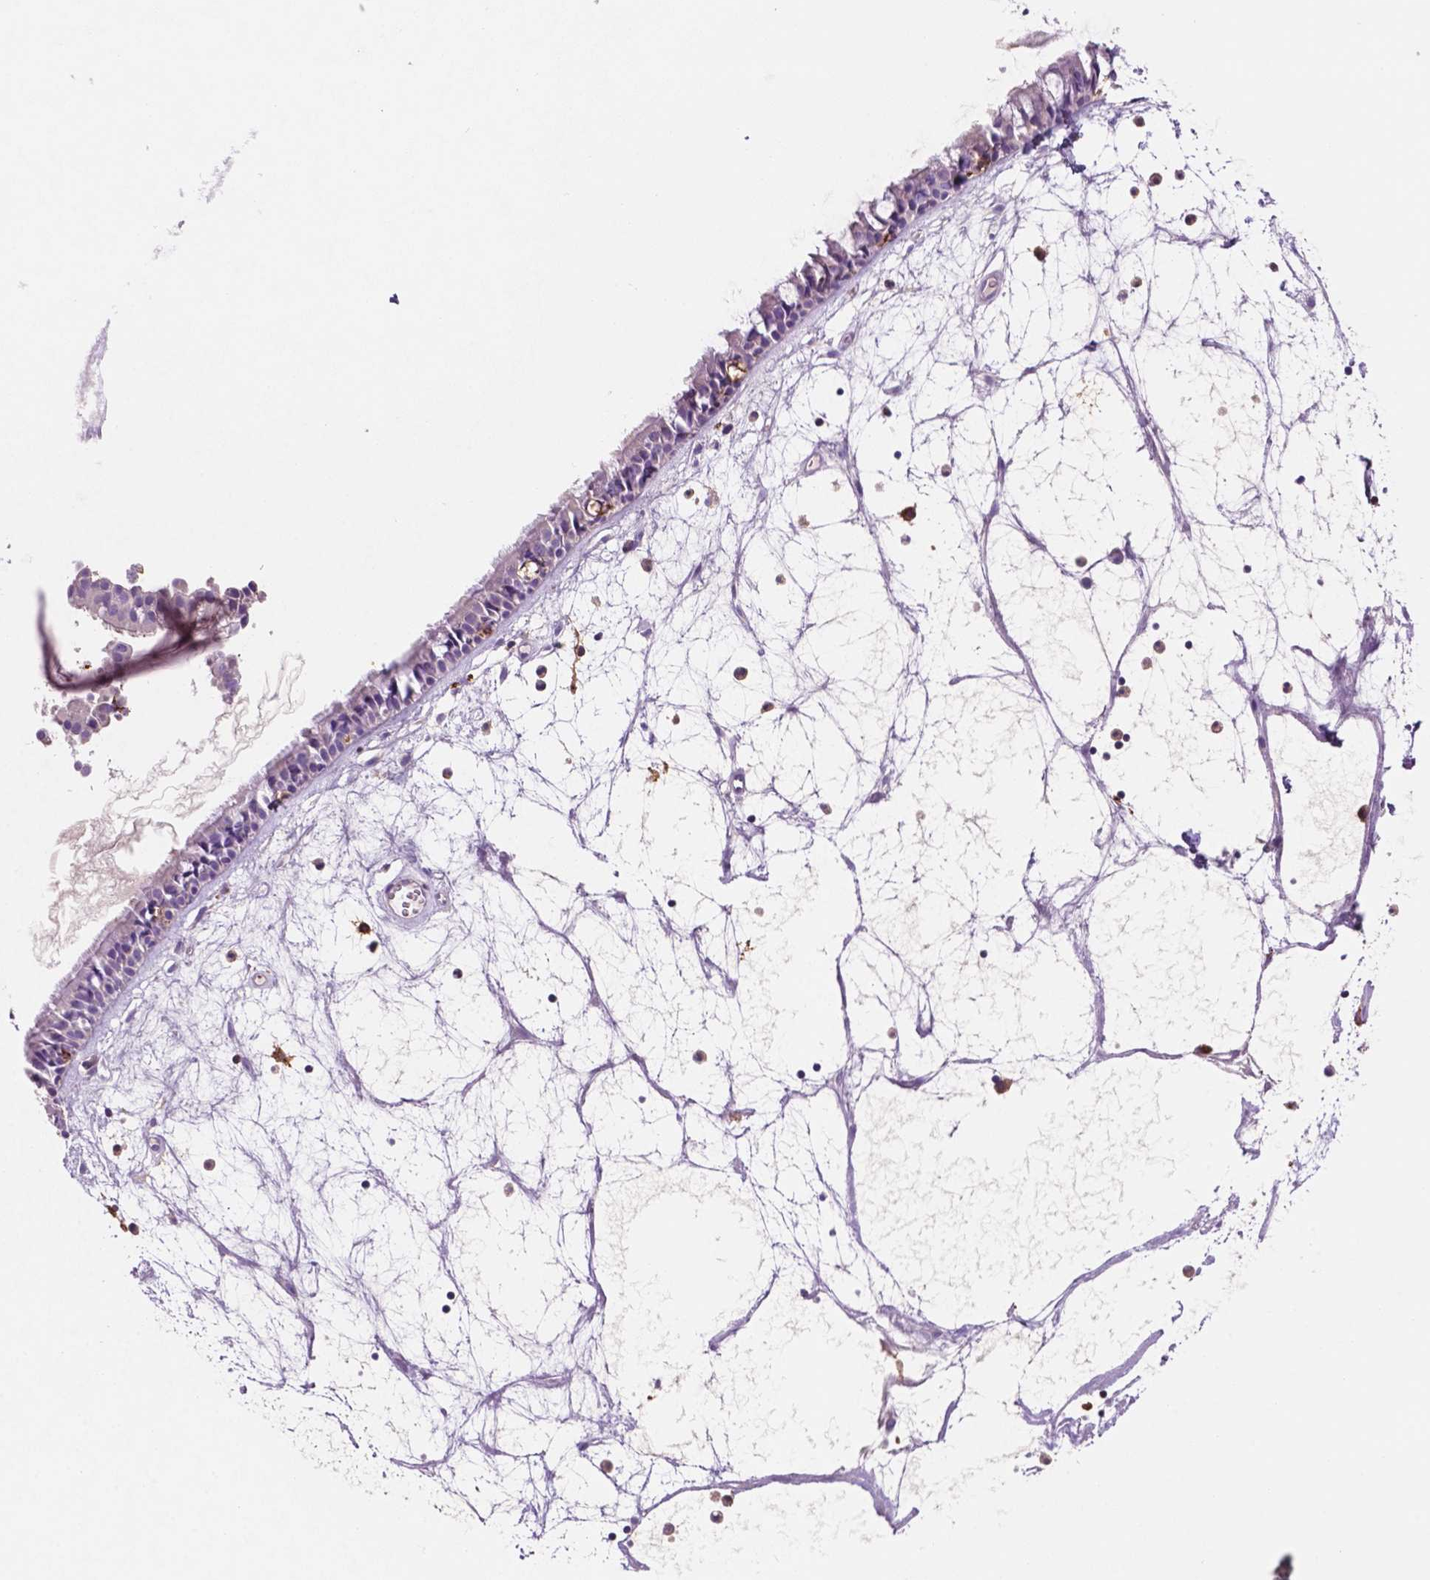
{"staining": {"intensity": "negative", "quantity": "none", "location": "none"}, "tissue": "nasopharynx", "cell_type": "Respiratory epithelial cells", "image_type": "normal", "snomed": [{"axis": "morphology", "description": "Normal tissue, NOS"}, {"axis": "topography", "description": "Nasopharynx"}], "caption": "The immunohistochemistry image has no significant positivity in respiratory epithelial cells of nasopharynx.", "gene": "MKRN2OS", "patient": {"sex": "male", "age": 31}}